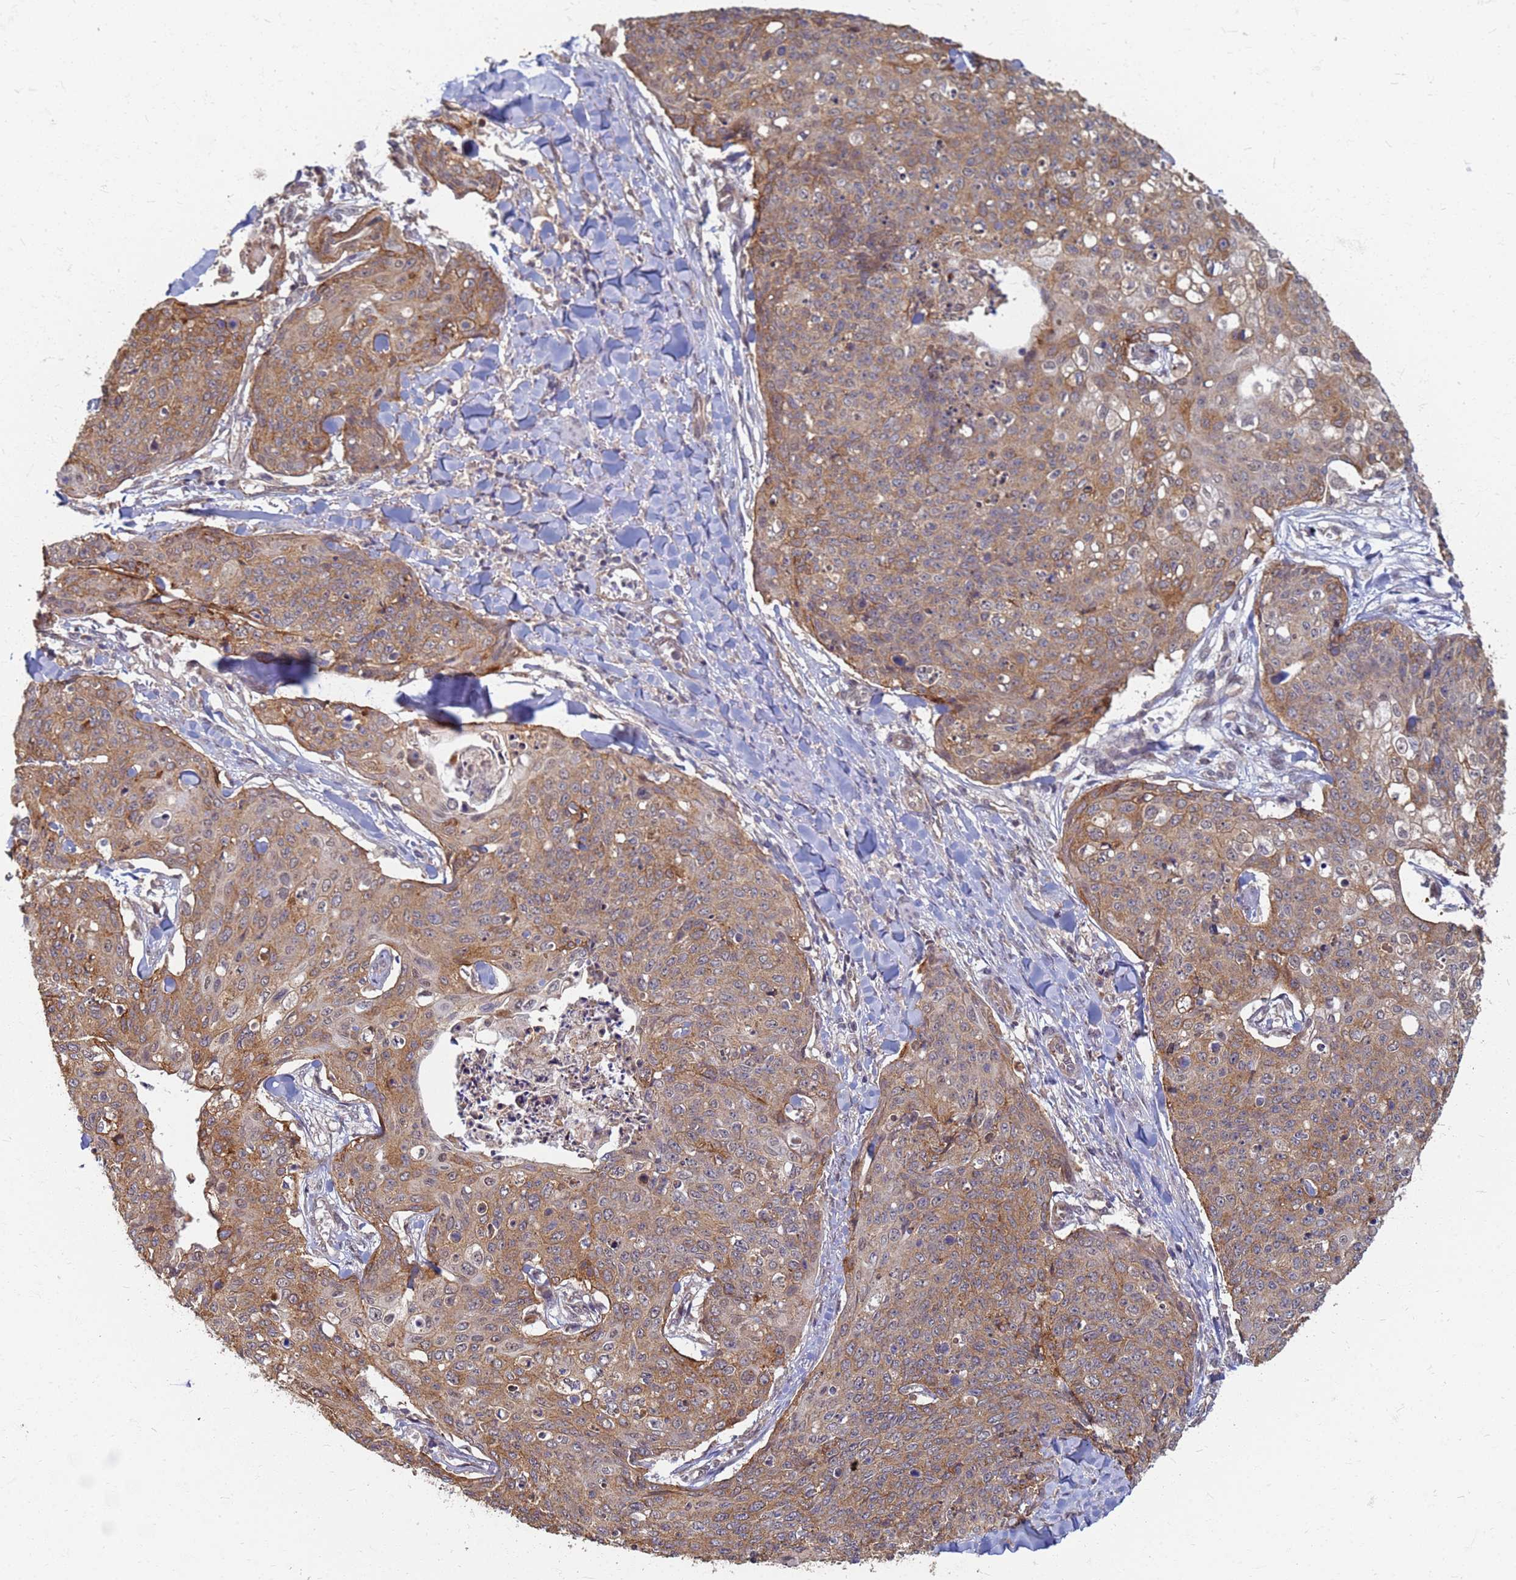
{"staining": {"intensity": "moderate", "quantity": ">75%", "location": "cytoplasmic/membranous"}, "tissue": "skin cancer", "cell_type": "Tumor cells", "image_type": "cancer", "snomed": [{"axis": "morphology", "description": "Squamous cell carcinoma, NOS"}, {"axis": "topography", "description": "Skin"}, {"axis": "topography", "description": "Vulva"}], "caption": "Moderate cytoplasmic/membranous expression for a protein is seen in approximately >75% of tumor cells of skin squamous cell carcinoma using immunohistochemistry.", "gene": "ITGB4", "patient": {"sex": "female", "age": 85}}